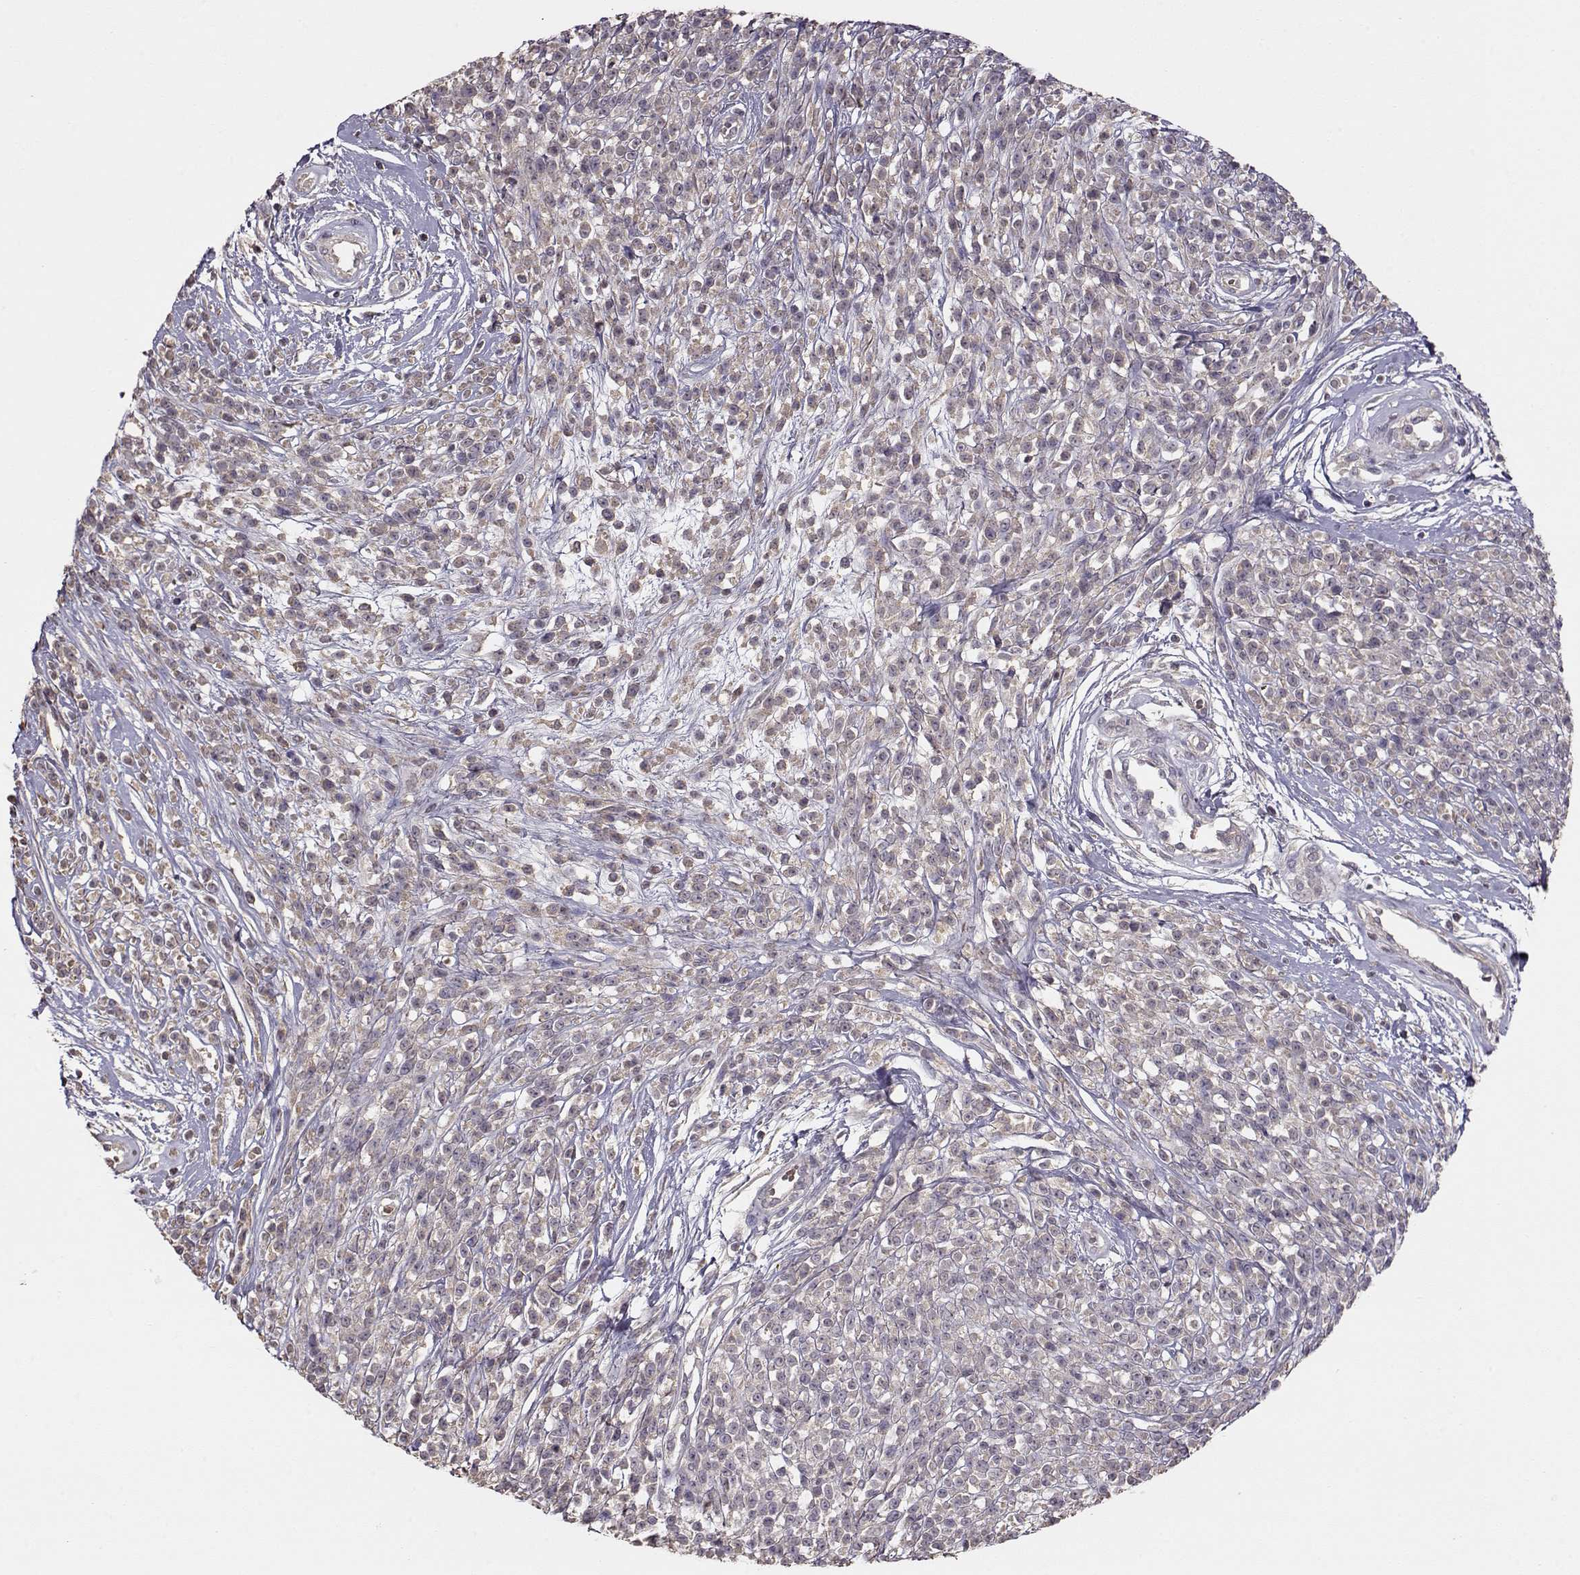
{"staining": {"intensity": "negative", "quantity": "none", "location": "none"}, "tissue": "melanoma", "cell_type": "Tumor cells", "image_type": "cancer", "snomed": [{"axis": "morphology", "description": "Malignant melanoma, NOS"}, {"axis": "topography", "description": "Skin"}, {"axis": "topography", "description": "Skin of trunk"}], "caption": "Histopathology image shows no significant protein staining in tumor cells of malignant melanoma.", "gene": "PMCH", "patient": {"sex": "male", "age": 74}}